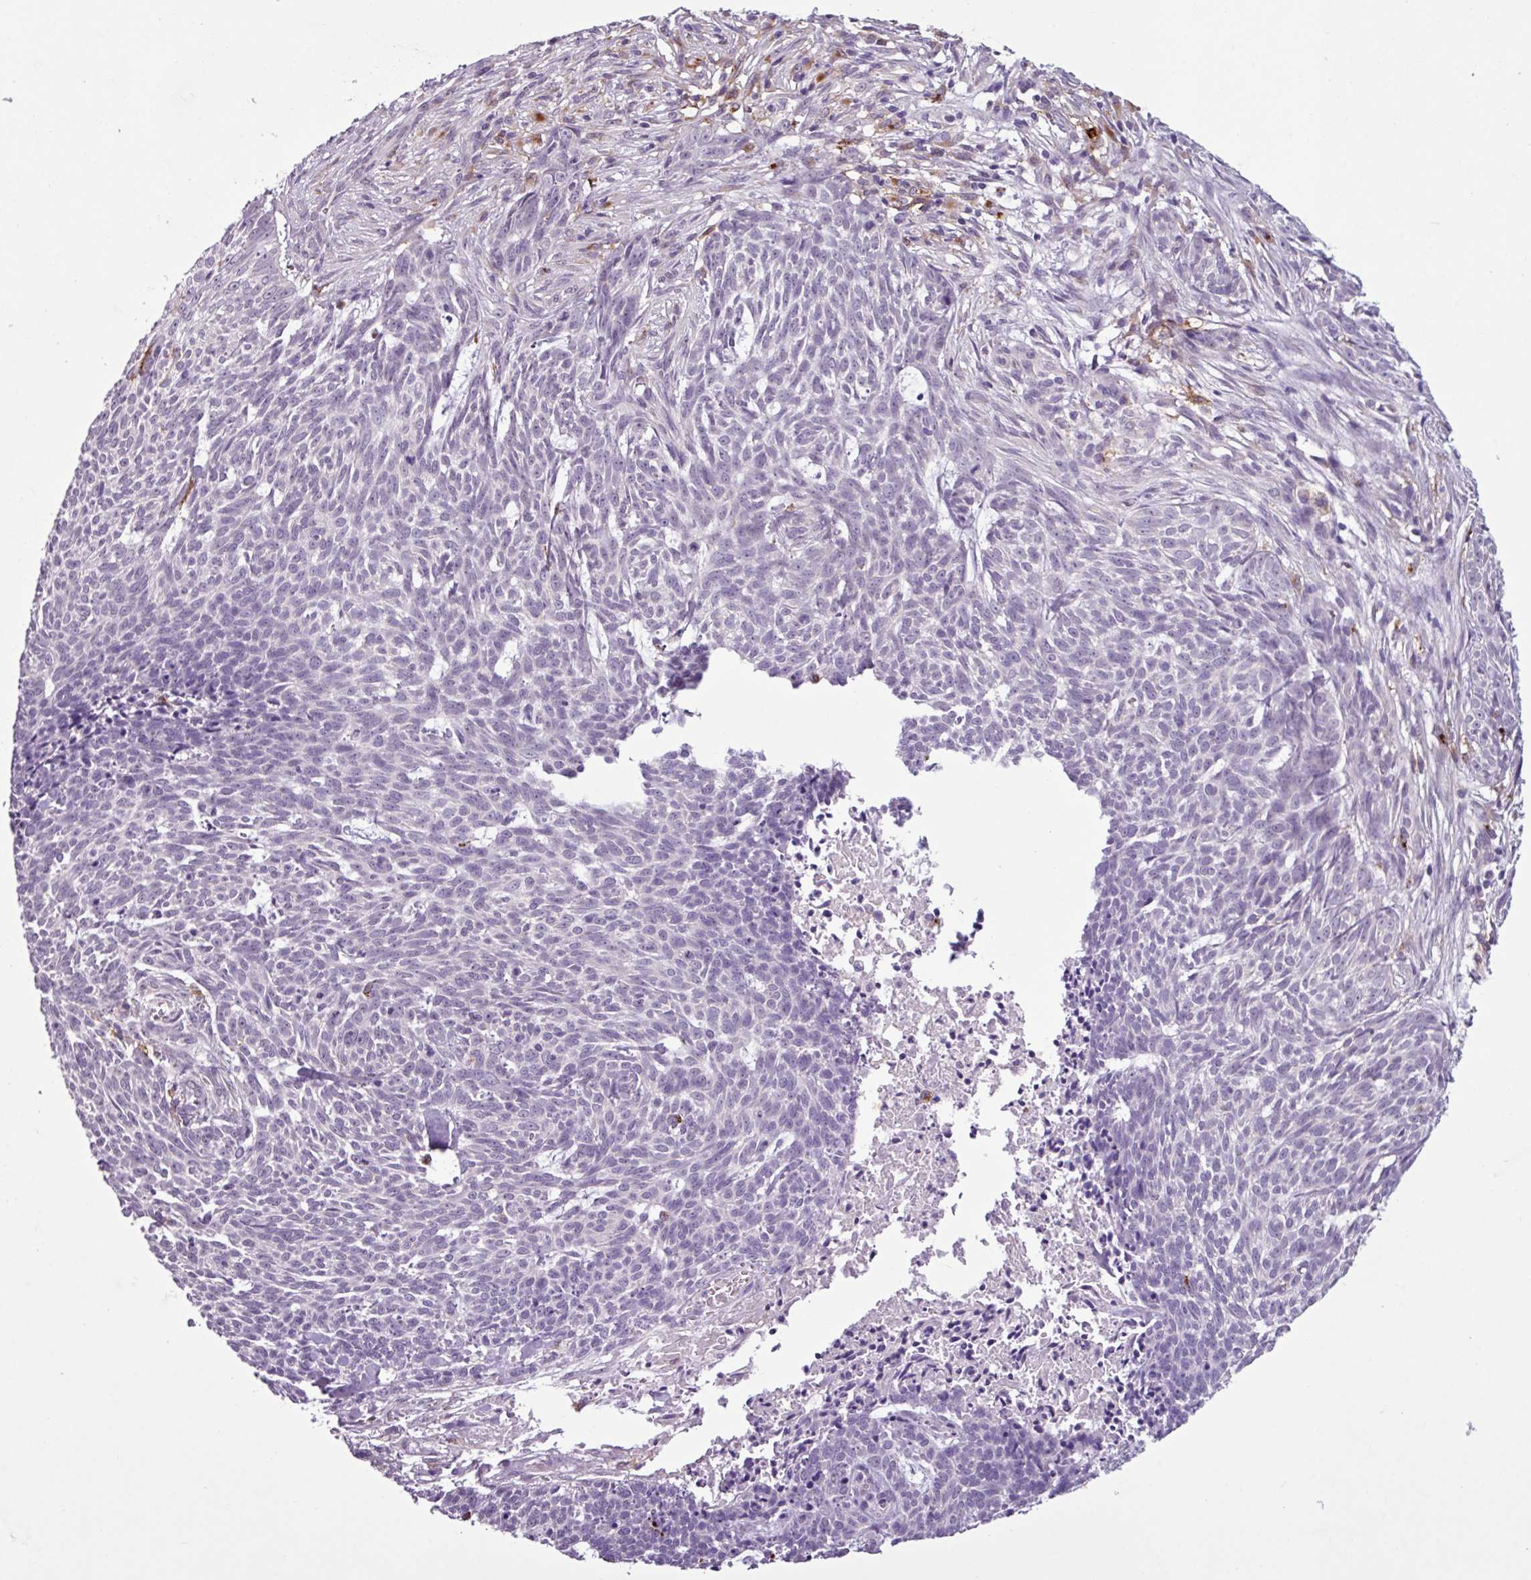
{"staining": {"intensity": "negative", "quantity": "none", "location": "none"}, "tissue": "skin cancer", "cell_type": "Tumor cells", "image_type": "cancer", "snomed": [{"axis": "morphology", "description": "Basal cell carcinoma"}, {"axis": "topography", "description": "Skin"}], "caption": "Human skin cancer (basal cell carcinoma) stained for a protein using immunohistochemistry shows no positivity in tumor cells.", "gene": "C9orf24", "patient": {"sex": "female", "age": 93}}